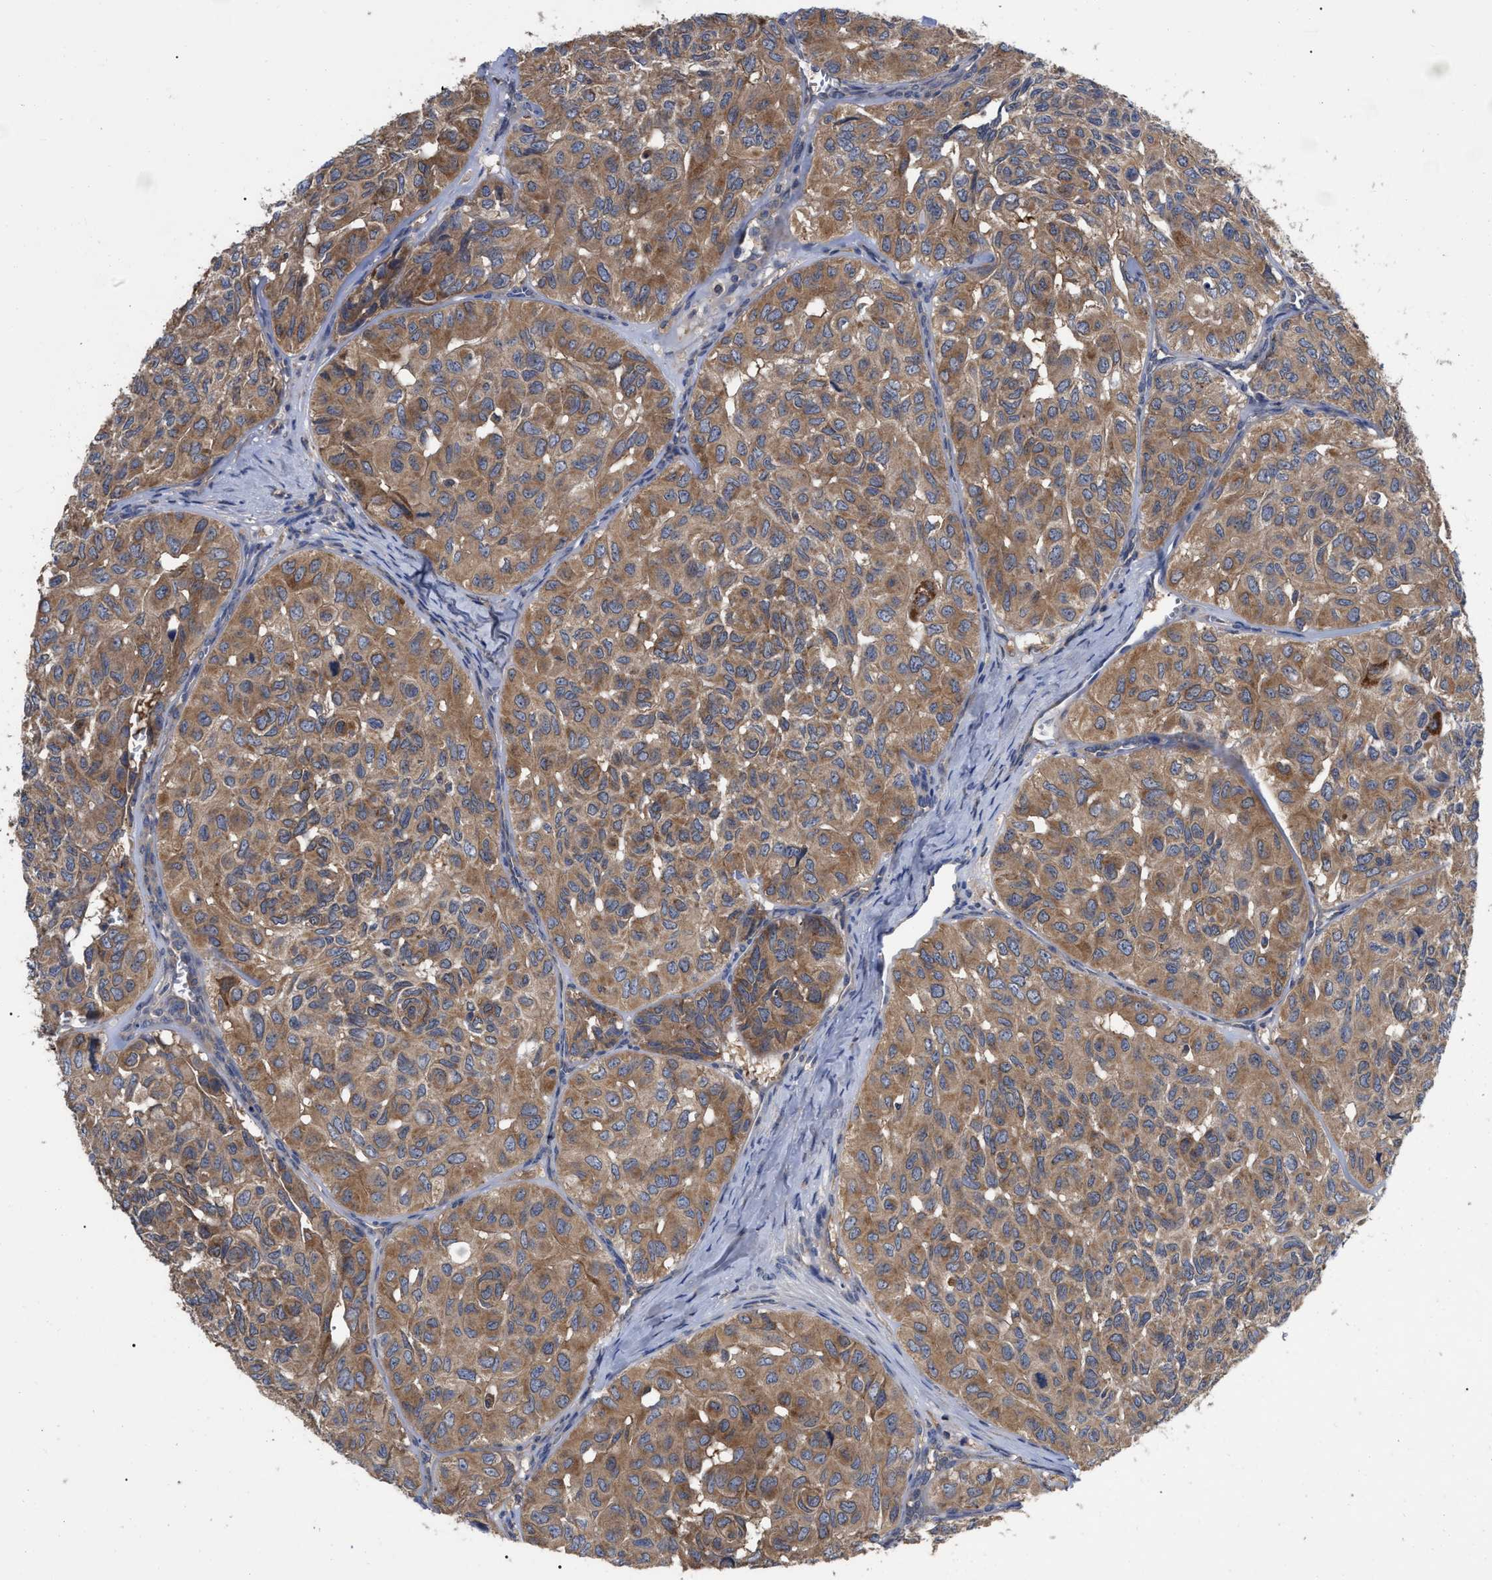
{"staining": {"intensity": "moderate", "quantity": ">75%", "location": "cytoplasmic/membranous"}, "tissue": "head and neck cancer", "cell_type": "Tumor cells", "image_type": "cancer", "snomed": [{"axis": "morphology", "description": "Adenocarcinoma, NOS"}, {"axis": "topography", "description": "Salivary gland, NOS"}, {"axis": "topography", "description": "Head-Neck"}], "caption": "Brown immunohistochemical staining in head and neck cancer (adenocarcinoma) exhibits moderate cytoplasmic/membranous positivity in approximately >75% of tumor cells.", "gene": "RAP1GDS1", "patient": {"sex": "female", "age": 76}}